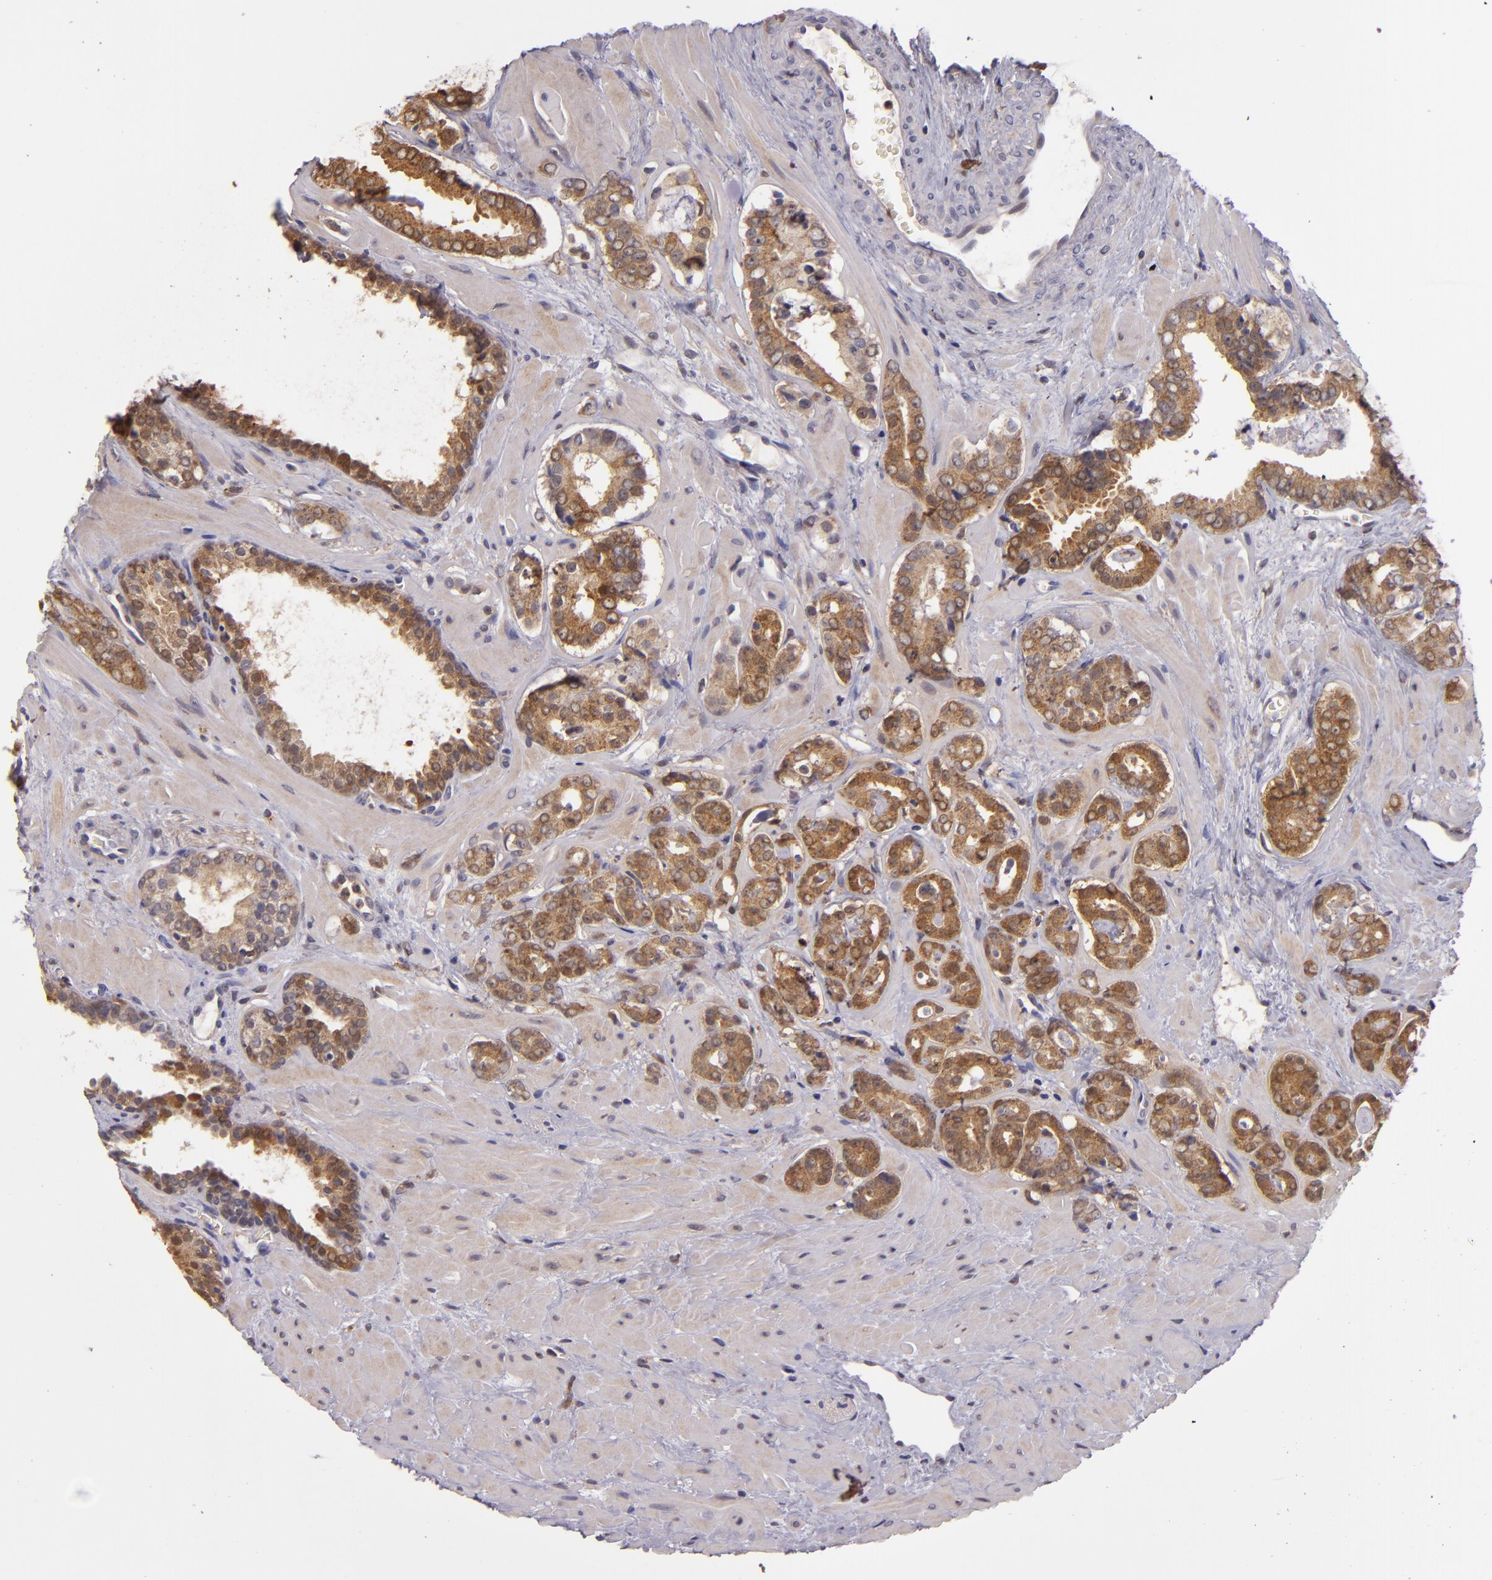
{"staining": {"intensity": "moderate", "quantity": ">75%", "location": "cytoplasmic/membranous"}, "tissue": "prostate cancer", "cell_type": "Tumor cells", "image_type": "cancer", "snomed": [{"axis": "morphology", "description": "Adenocarcinoma, Low grade"}, {"axis": "topography", "description": "Prostate"}], "caption": "High-magnification brightfield microscopy of adenocarcinoma (low-grade) (prostate) stained with DAB (brown) and counterstained with hematoxylin (blue). tumor cells exhibit moderate cytoplasmic/membranous positivity is identified in approximately>75% of cells. (Stains: DAB (3,3'-diaminobenzidine) in brown, nuclei in blue, Microscopy: brightfield microscopy at high magnification).", "gene": "FHIT", "patient": {"sex": "male", "age": 57}}